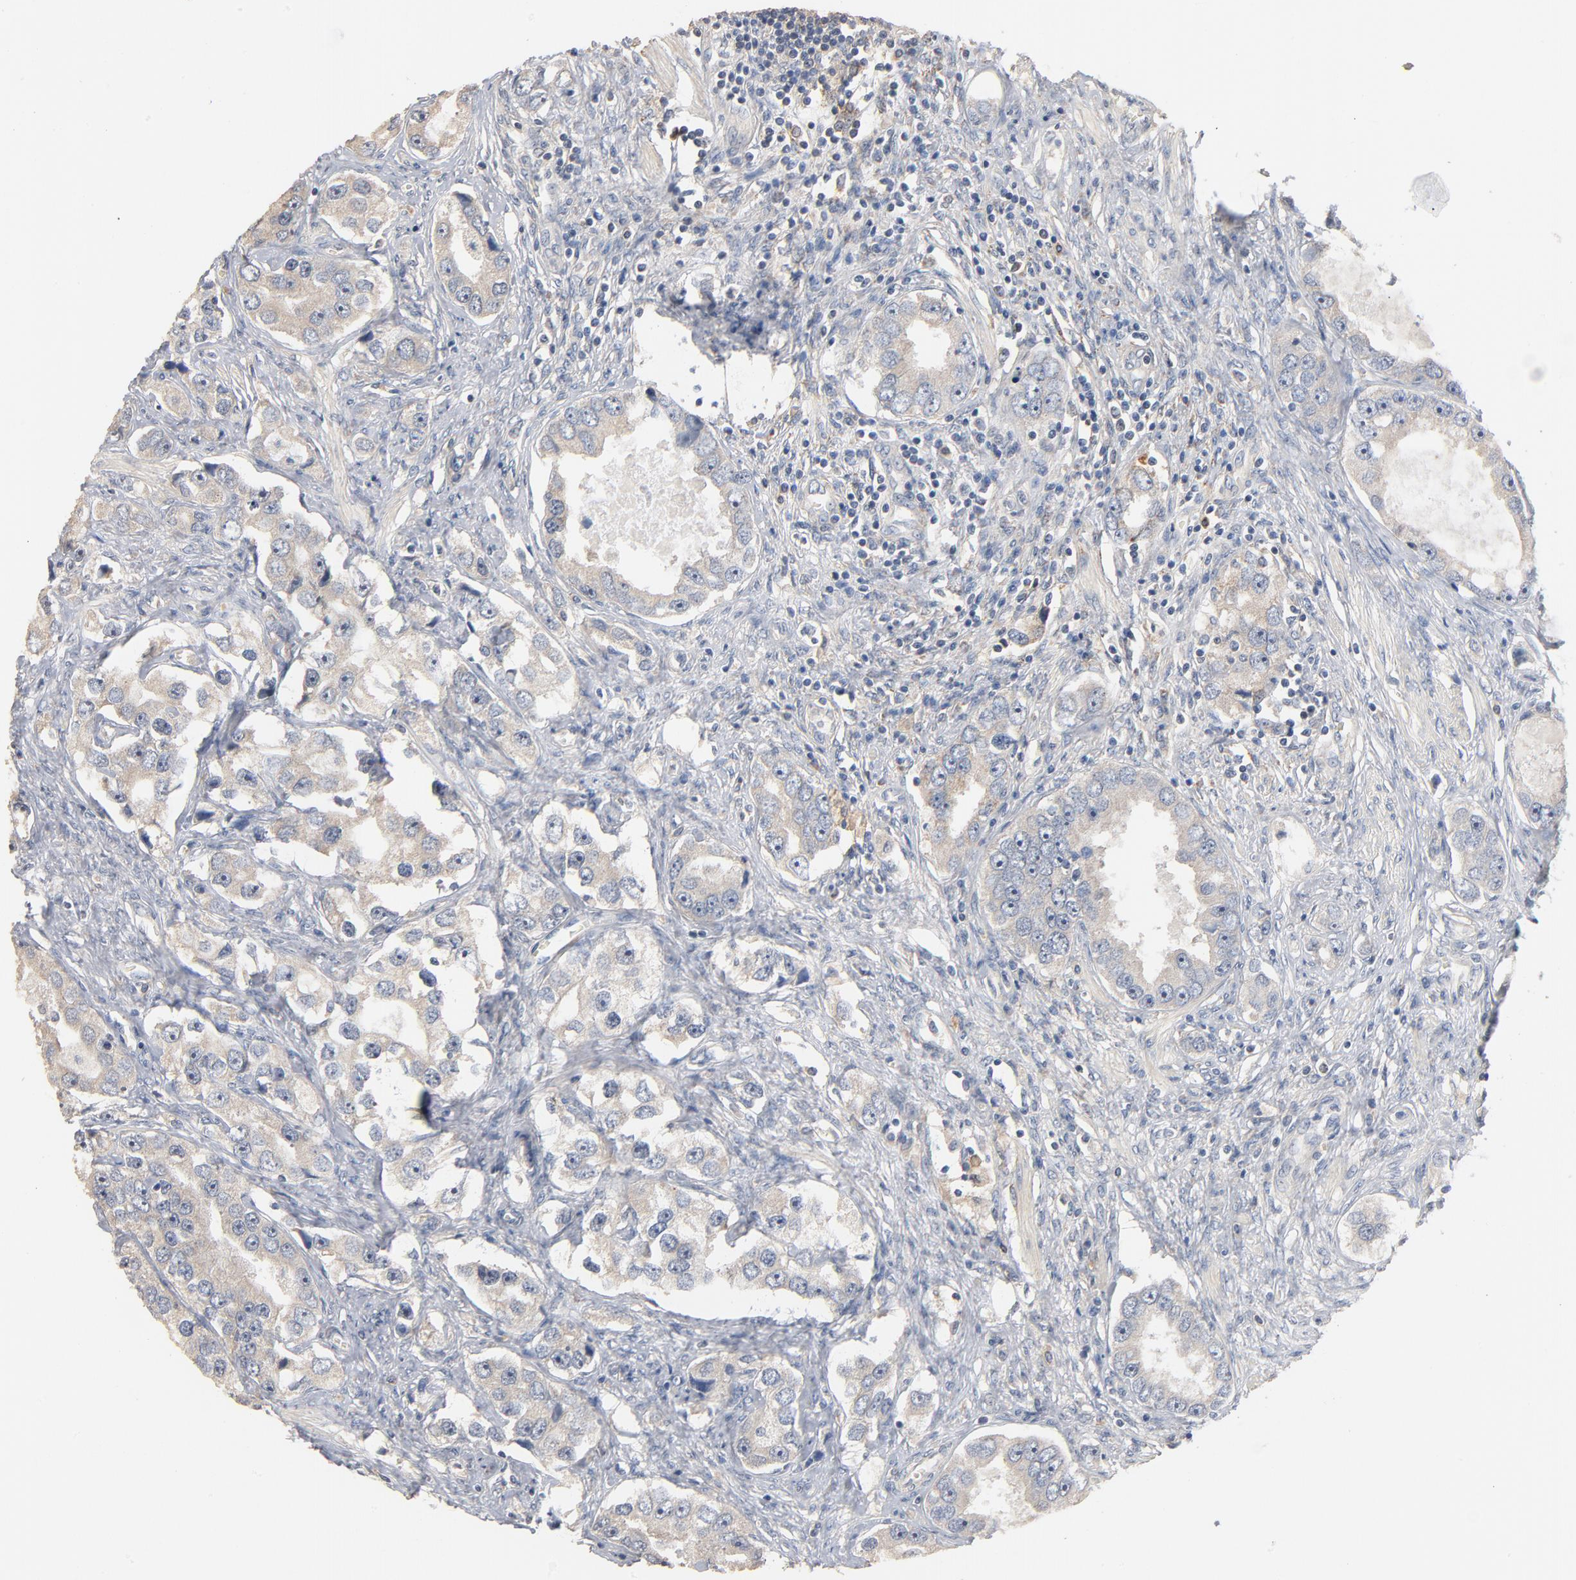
{"staining": {"intensity": "weak", "quantity": "<25%", "location": "cytoplasmic/membranous"}, "tissue": "prostate cancer", "cell_type": "Tumor cells", "image_type": "cancer", "snomed": [{"axis": "morphology", "description": "Adenocarcinoma, High grade"}, {"axis": "topography", "description": "Prostate"}], "caption": "High magnification brightfield microscopy of prostate cancer (high-grade adenocarcinoma) stained with DAB (brown) and counterstained with hematoxylin (blue): tumor cells show no significant positivity. Brightfield microscopy of immunohistochemistry stained with DAB (3,3'-diaminobenzidine) (brown) and hematoxylin (blue), captured at high magnification.", "gene": "ZDHHC8", "patient": {"sex": "male", "age": 63}}